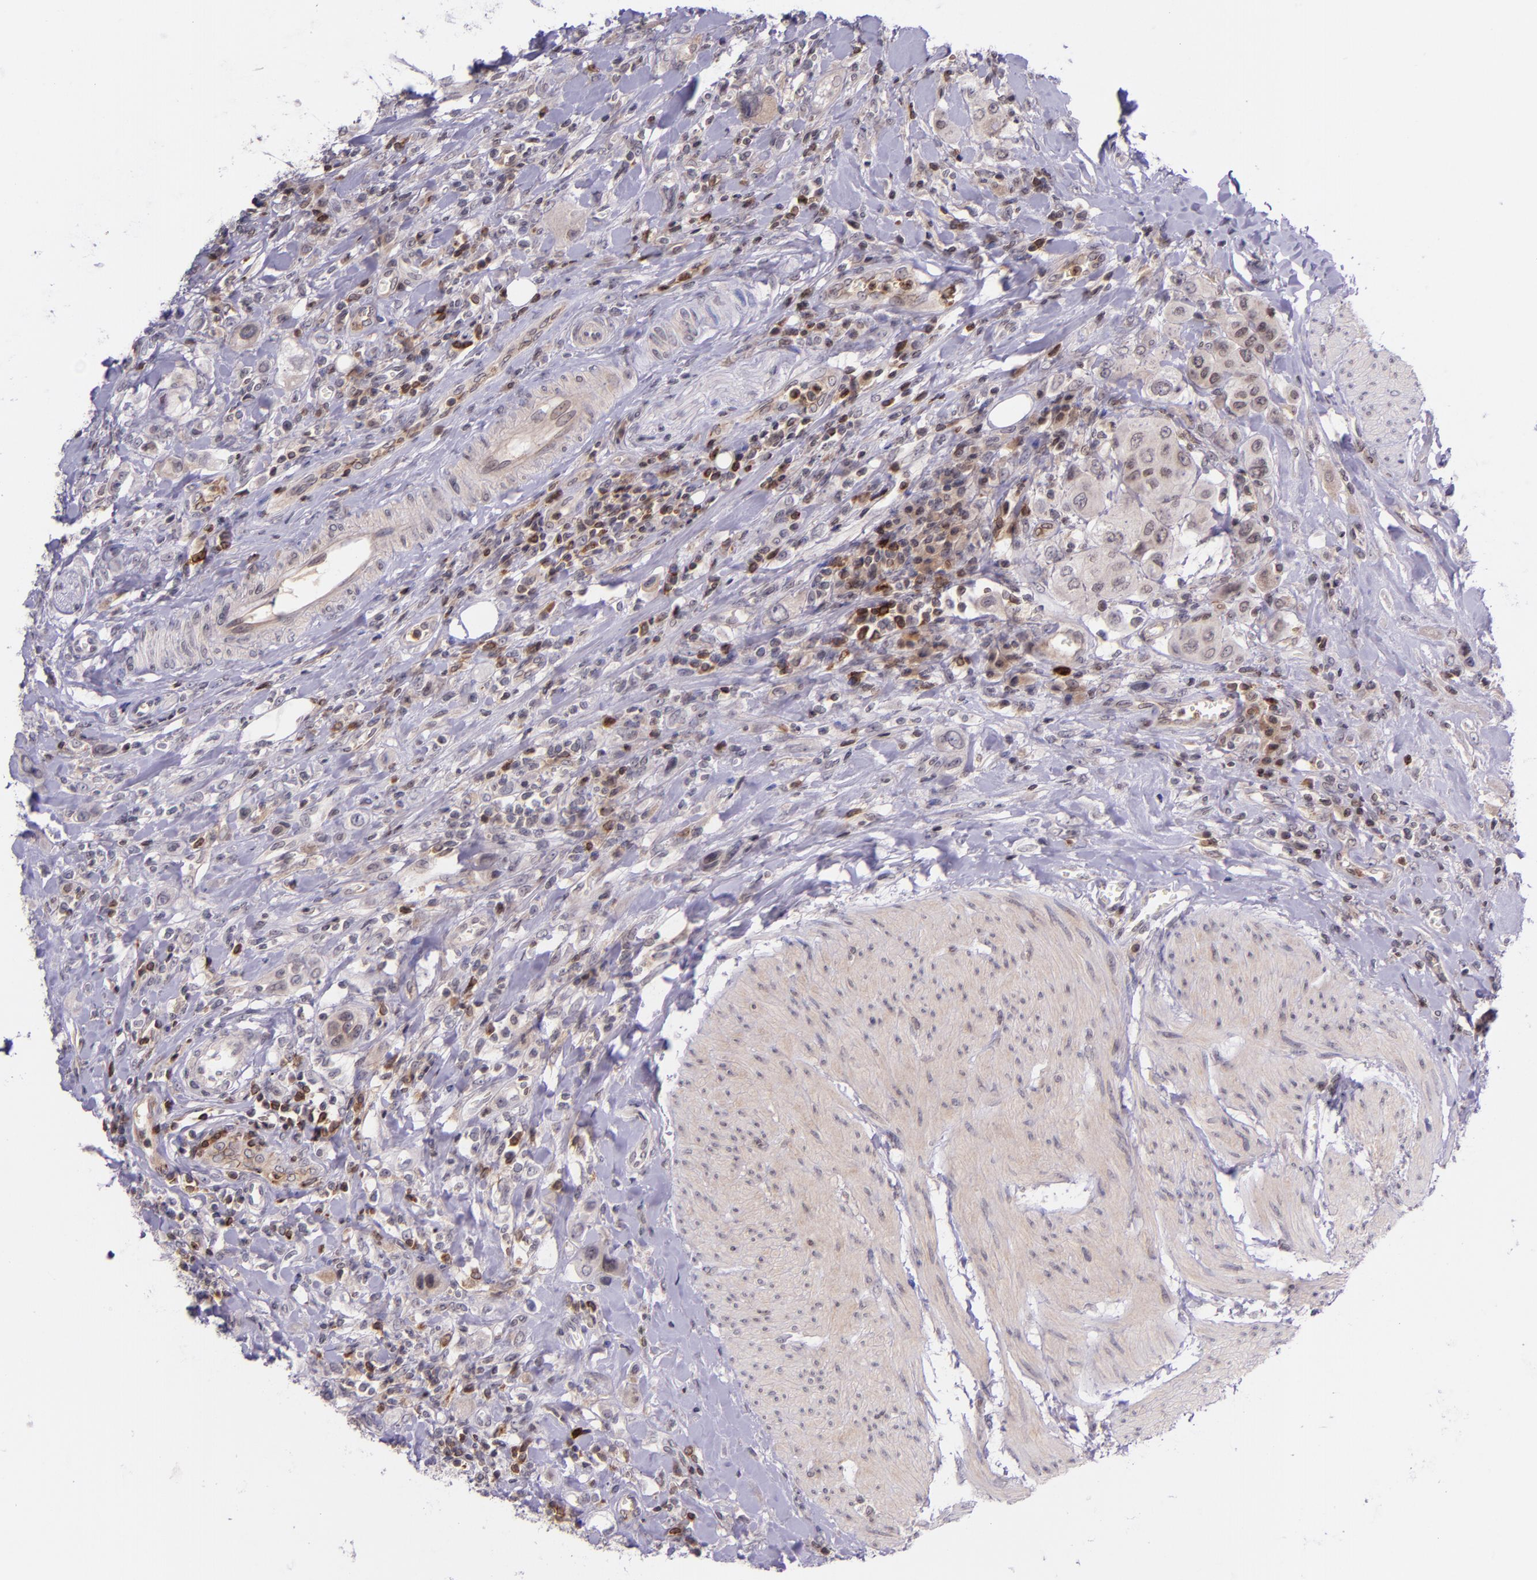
{"staining": {"intensity": "weak", "quantity": "25%-75%", "location": "cytoplasmic/membranous"}, "tissue": "urothelial cancer", "cell_type": "Tumor cells", "image_type": "cancer", "snomed": [{"axis": "morphology", "description": "Urothelial carcinoma, High grade"}, {"axis": "topography", "description": "Urinary bladder"}], "caption": "A brown stain highlights weak cytoplasmic/membranous positivity of a protein in urothelial cancer tumor cells. (DAB = brown stain, brightfield microscopy at high magnification).", "gene": "SELL", "patient": {"sex": "male", "age": 50}}